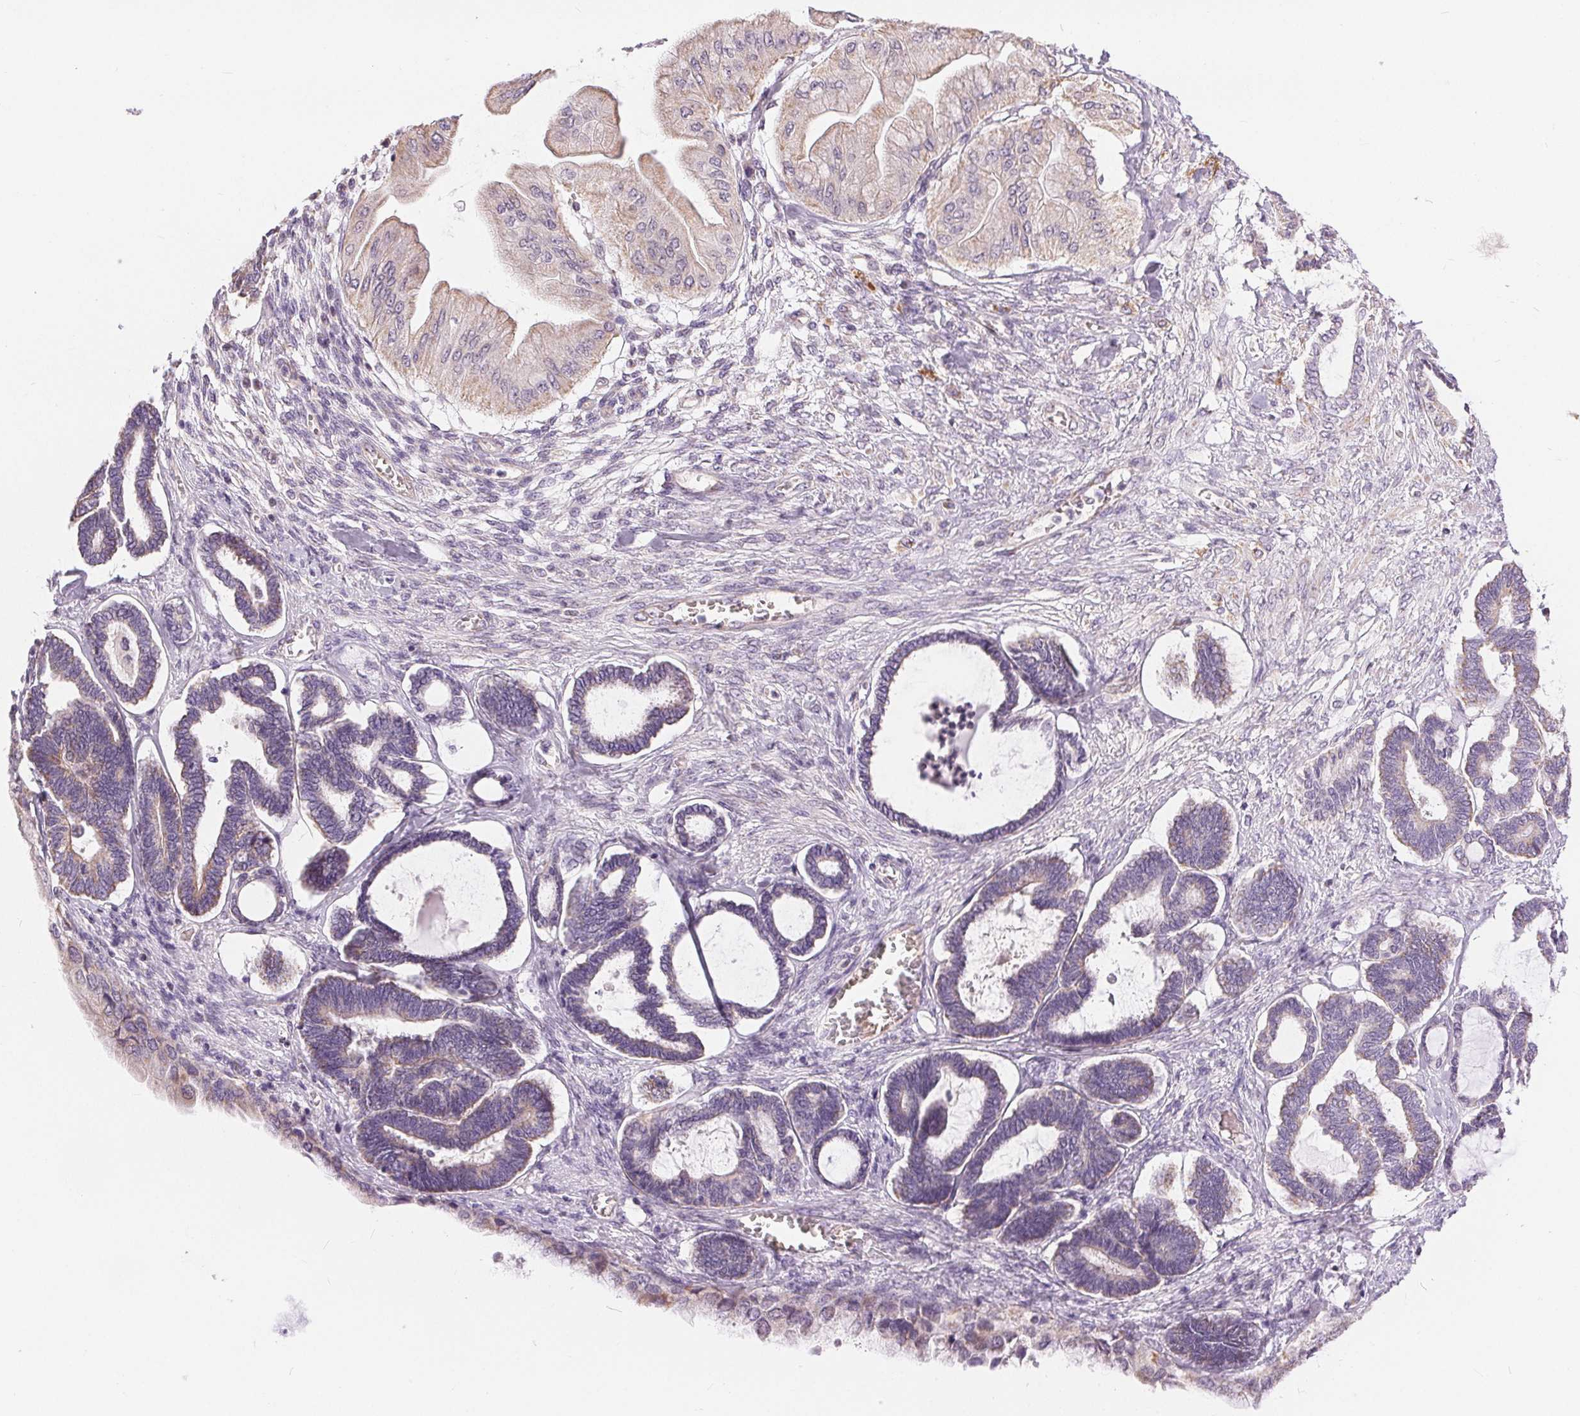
{"staining": {"intensity": "weak", "quantity": "<25%", "location": "cytoplasmic/membranous"}, "tissue": "ovarian cancer", "cell_type": "Tumor cells", "image_type": "cancer", "snomed": [{"axis": "morphology", "description": "Carcinoma, endometroid"}, {"axis": "topography", "description": "Ovary"}], "caption": "Immunohistochemistry (IHC) image of neoplastic tissue: endometroid carcinoma (ovarian) stained with DAB (3,3'-diaminobenzidine) exhibits no significant protein positivity in tumor cells.", "gene": "POU2F2", "patient": {"sex": "female", "age": 70}}